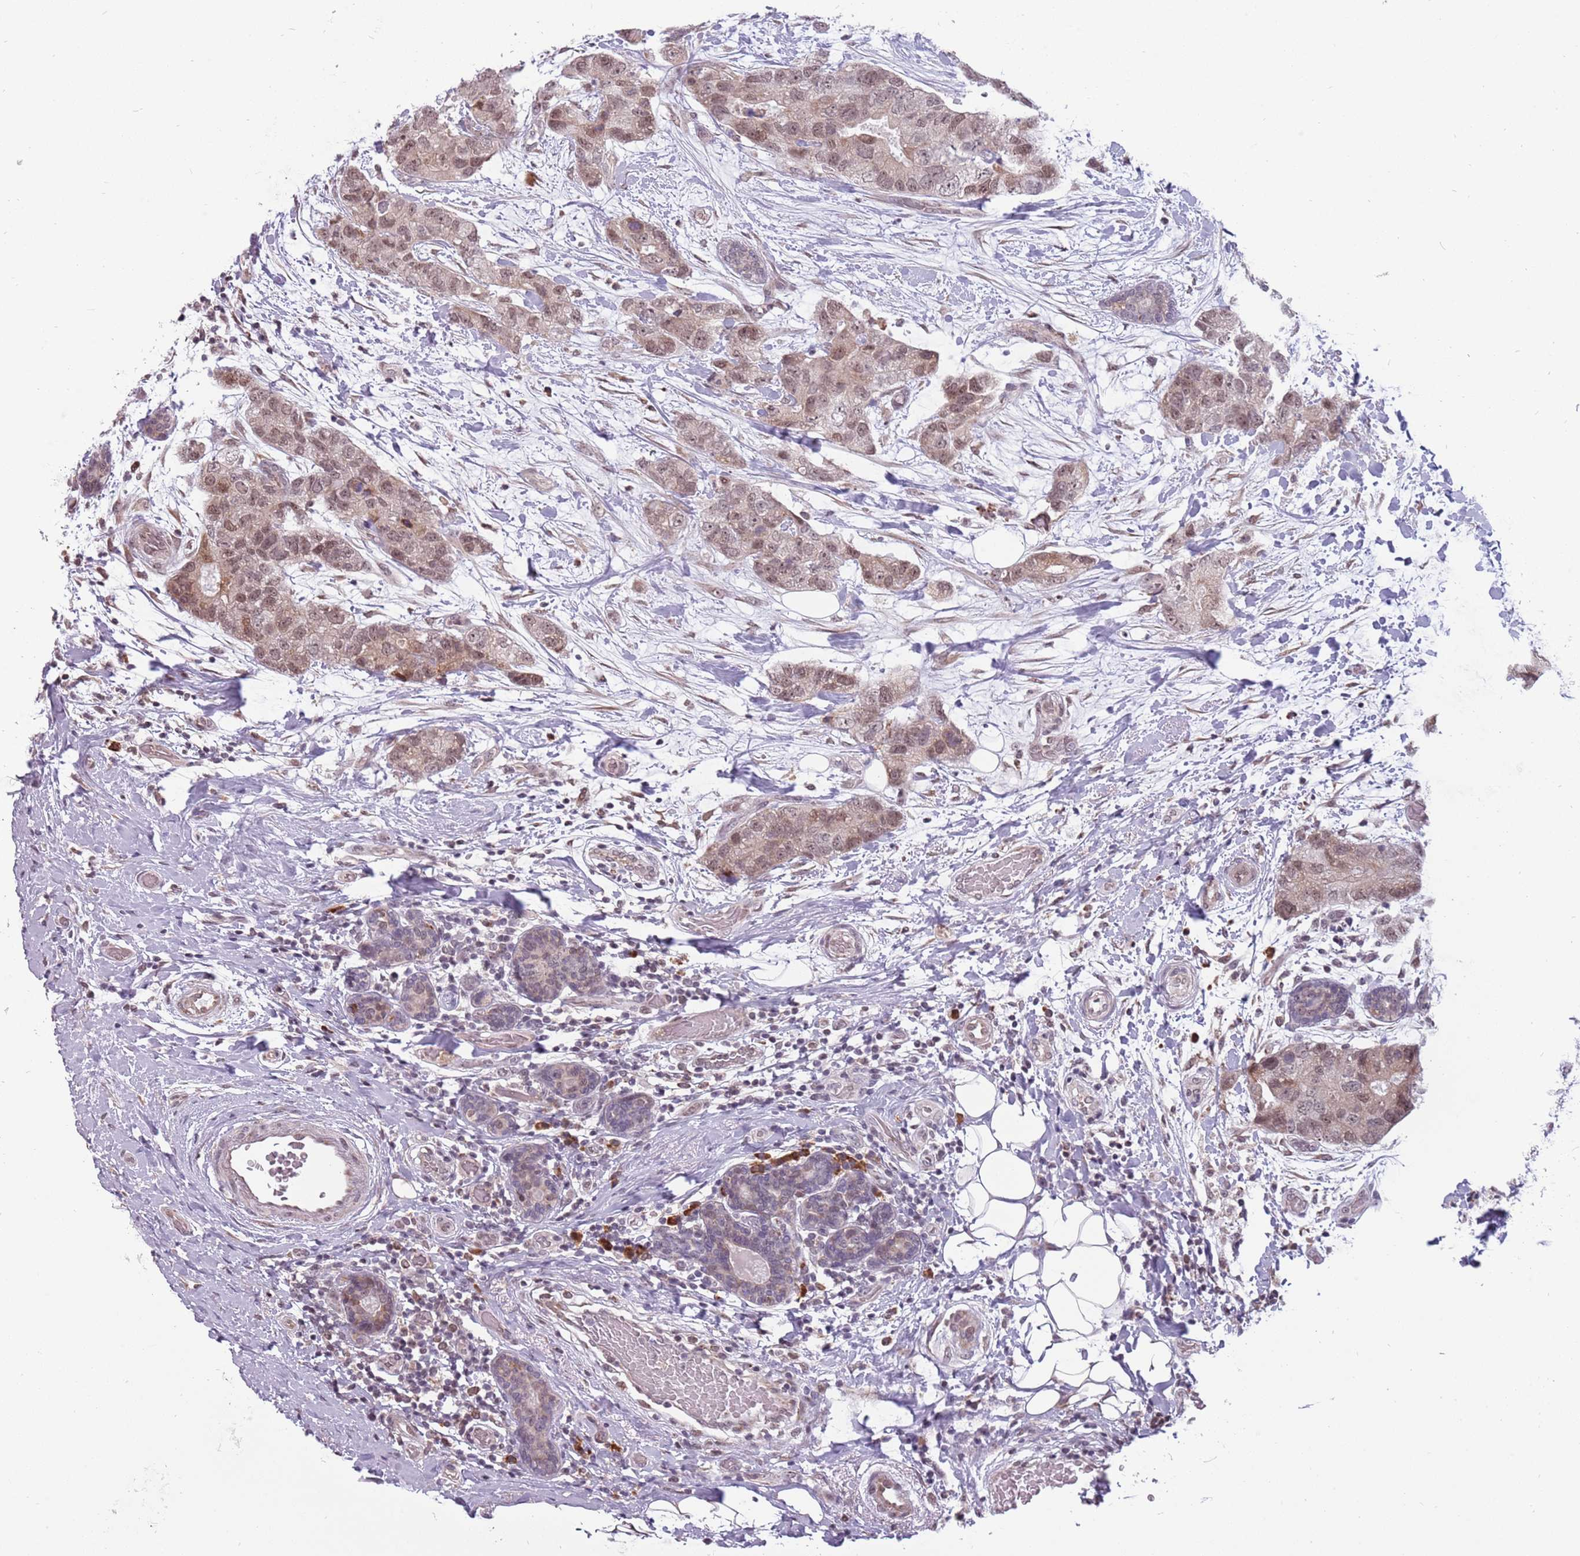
{"staining": {"intensity": "moderate", "quantity": ">75%", "location": "cytoplasmic/membranous,nuclear"}, "tissue": "breast cancer", "cell_type": "Tumor cells", "image_type": "cancer", "snomed": [{"axis": "morphology", "description": "Duct carcinoma"}, {"axis": "topography", "description": "Breast"}], "caption": "Immunohistochemical staining of breast cancer displays medium levels of moderate cytoplasmic/membranous and nuclear protein staining in about >75% of tumor cells.", "gene": "BARD1", "patient": {"sex": "female", "age": 62}}